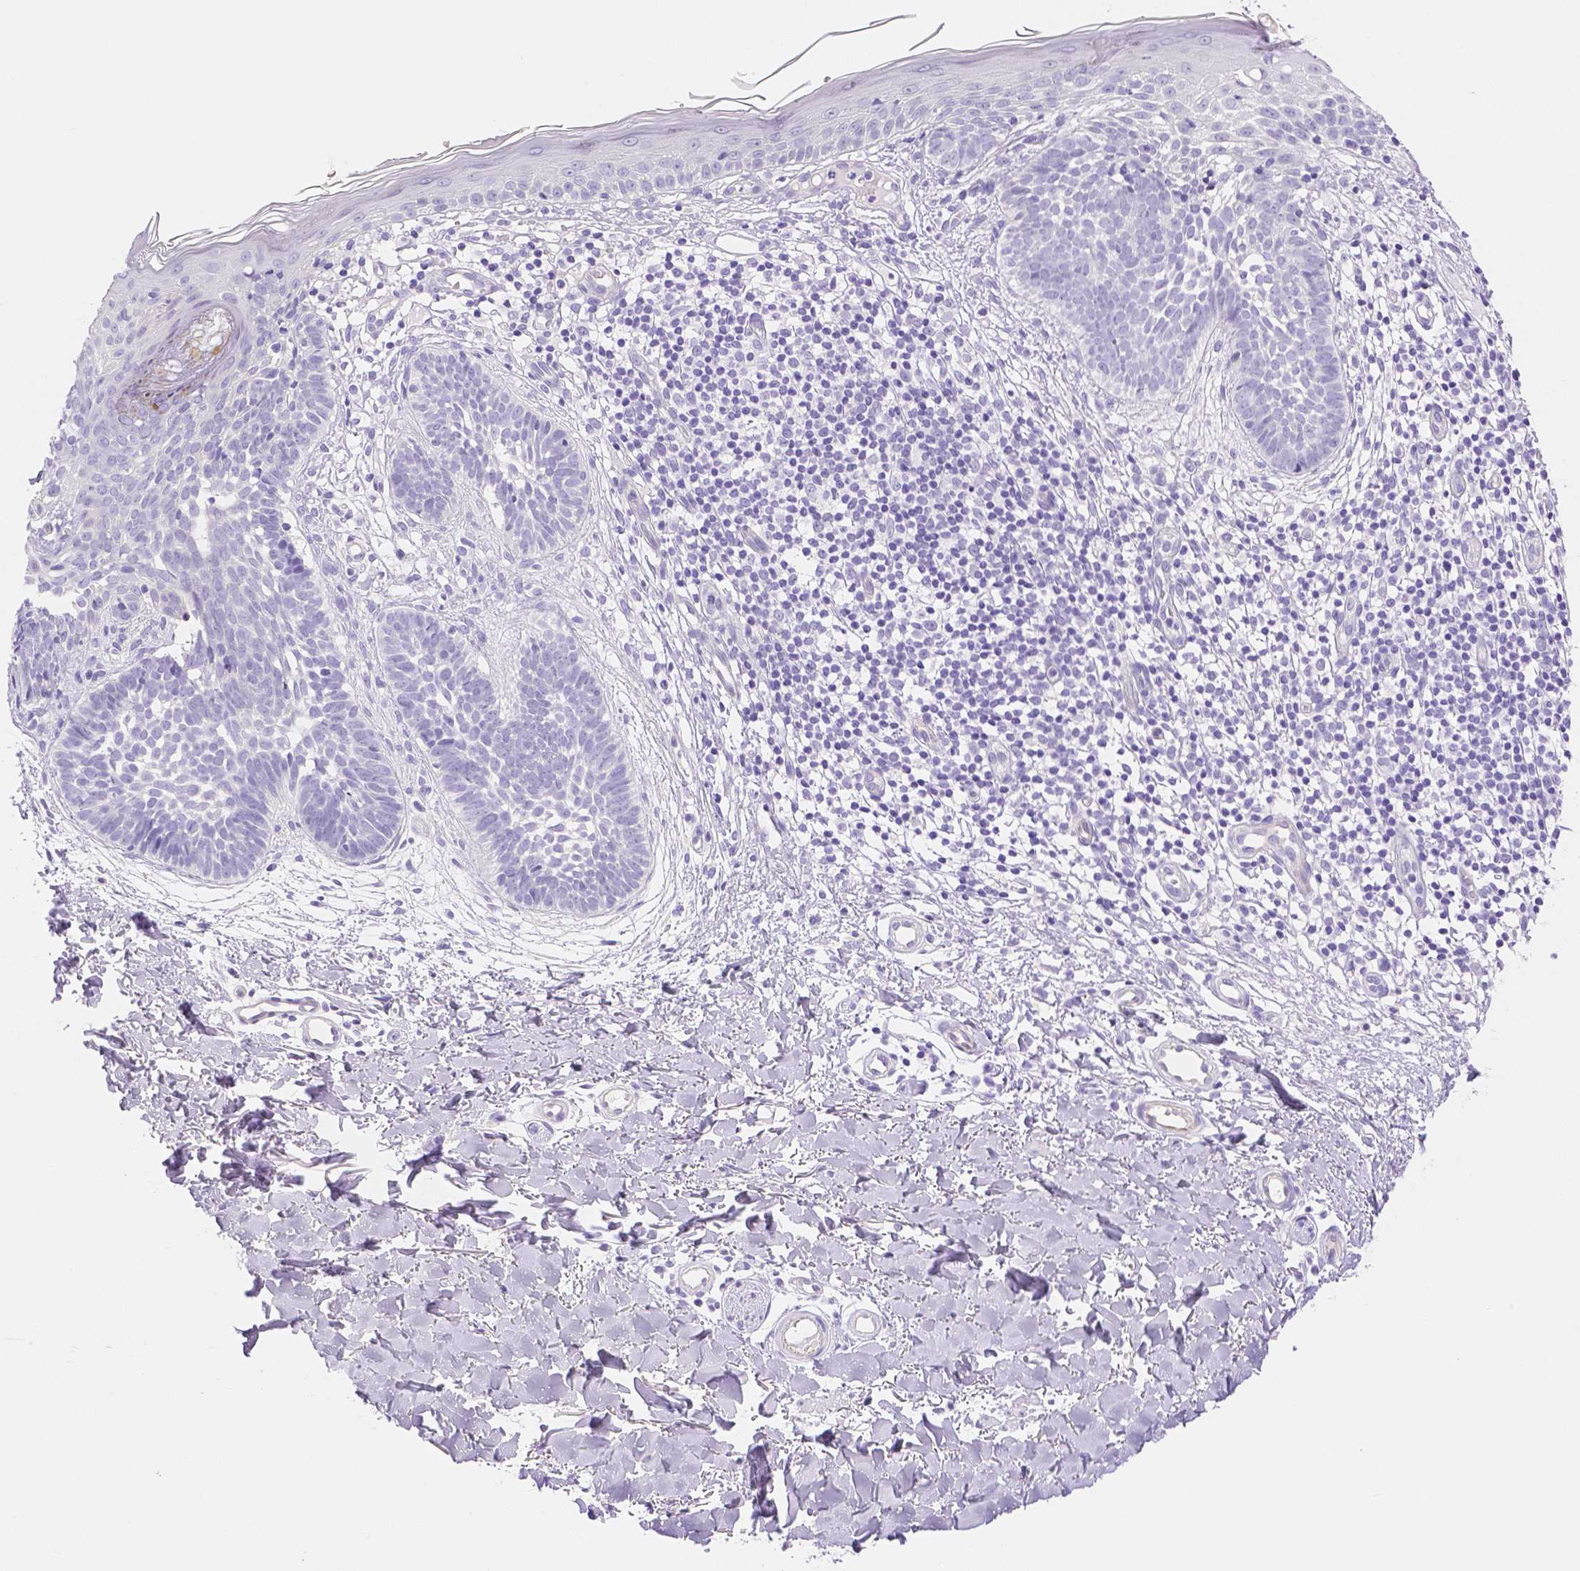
{"staining": {"intensity": "negative", "quantity": "none", "location": "none"}, "tissue": "skin cancer", "cell_type": "Tumor cells", "image_type": "cancer", "snomed": [{"axis": "morphology", "description": "Basal cell carcinoma"}, {"axis": "topography", "description": "Skin"}], "caption": "This image is of basal cell carcinoma (skin) stained with IHC to label a protein in brown with the nuclei are counter-stained blue. There is no positivity in tumor cells.", "gene": "SLC27A5", "patient": {"sex": "female", "age": 51}}